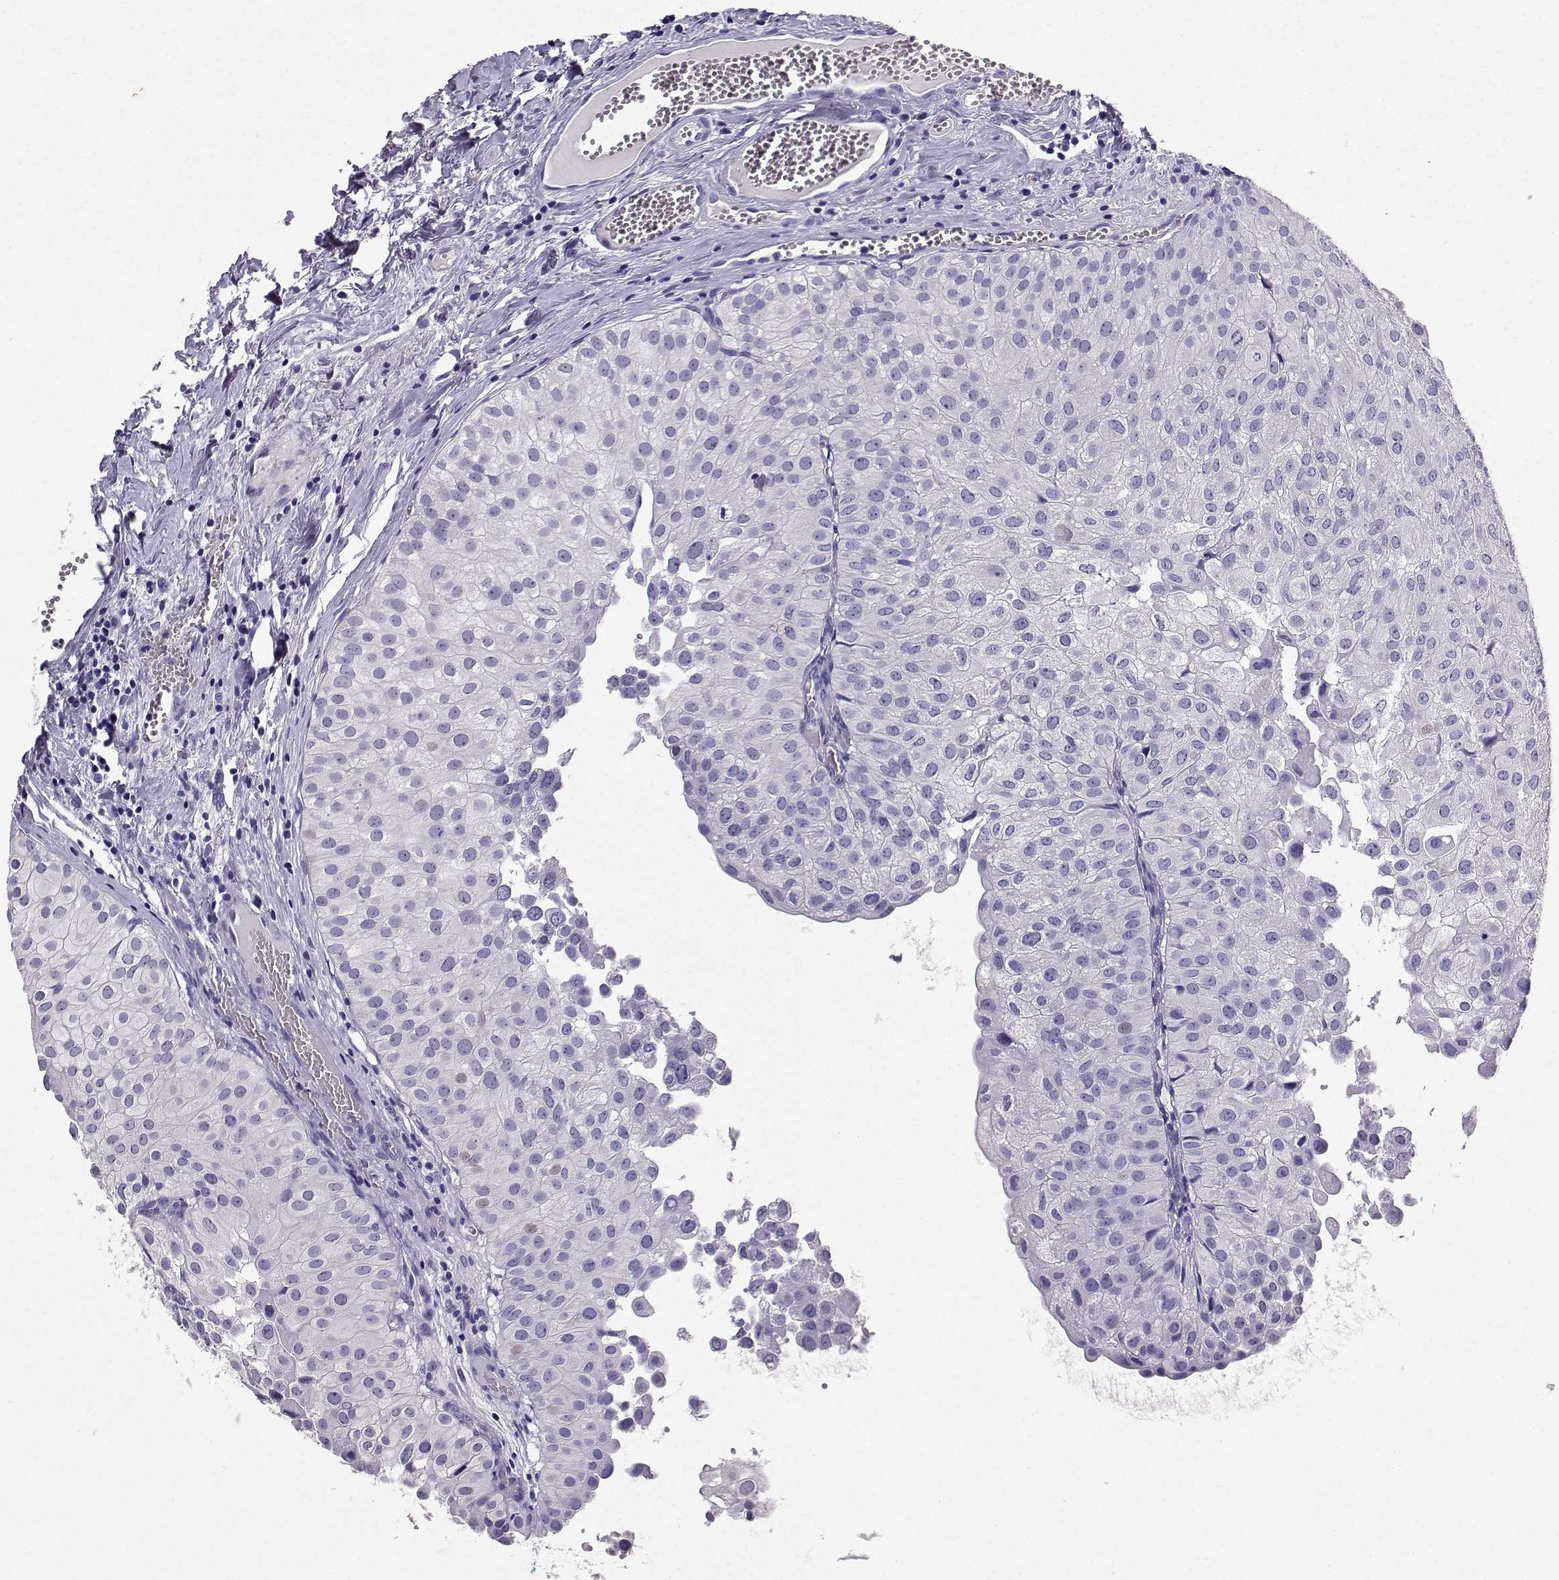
{"staining": {"intensity": "negative", "quantity": "none", "location": "none"}, "tissue": "urothelial cancer", "cell_type": "Tumor cells", "image_type": "cancer", "snomed": [{"axis": "morphology", "description": "Urothelial carcinoma, Low grade"}, {"axis": "topography", "description": "Urinary bladder"}], "caption": "Histopathology image shows no significant protein positivity in tumor cells of low-grade urothelial carcinoma.", "gene": "SPAG11B", "patient": {"sex": "female", "age": 78}}